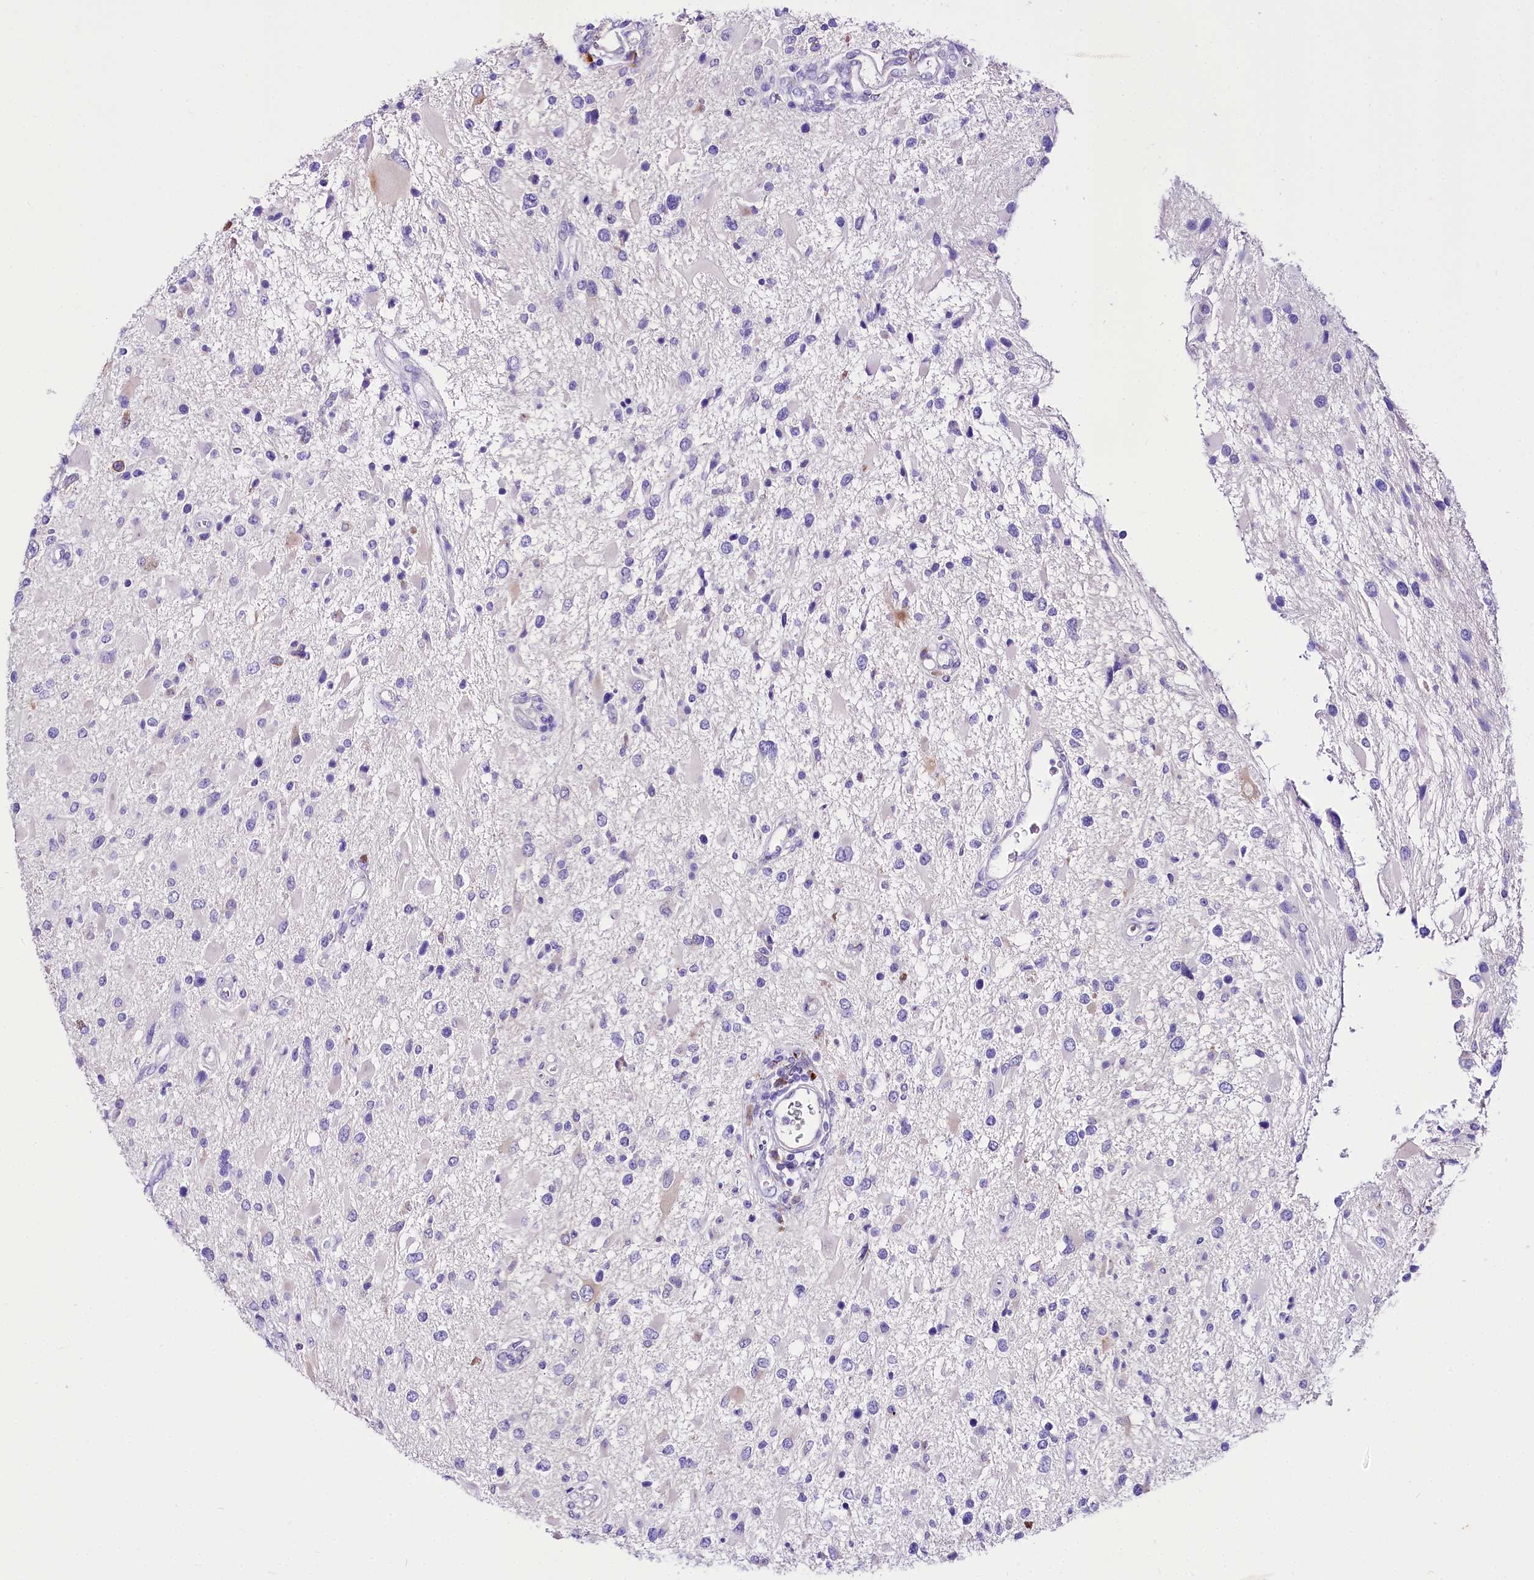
{"staining": {"intensity": "negative", "quantity": "none", "location": "none"}, "tissue": "glioma", "cell_type": "Tumor cells", "image_type": "cancer", "snomed": [{"axis": "morphology", "description": "Glioma, malignant, High grade"}, {"axis": "topography", "description": "Brain"}], "caption": "Immunohistochemistry image of malignant glioma (high-grade) stained for a protein (brown), which exhibits no staining in tumor cells.", "gene": "A2ML1", "patient": {"sex": "male", "age": 53}}